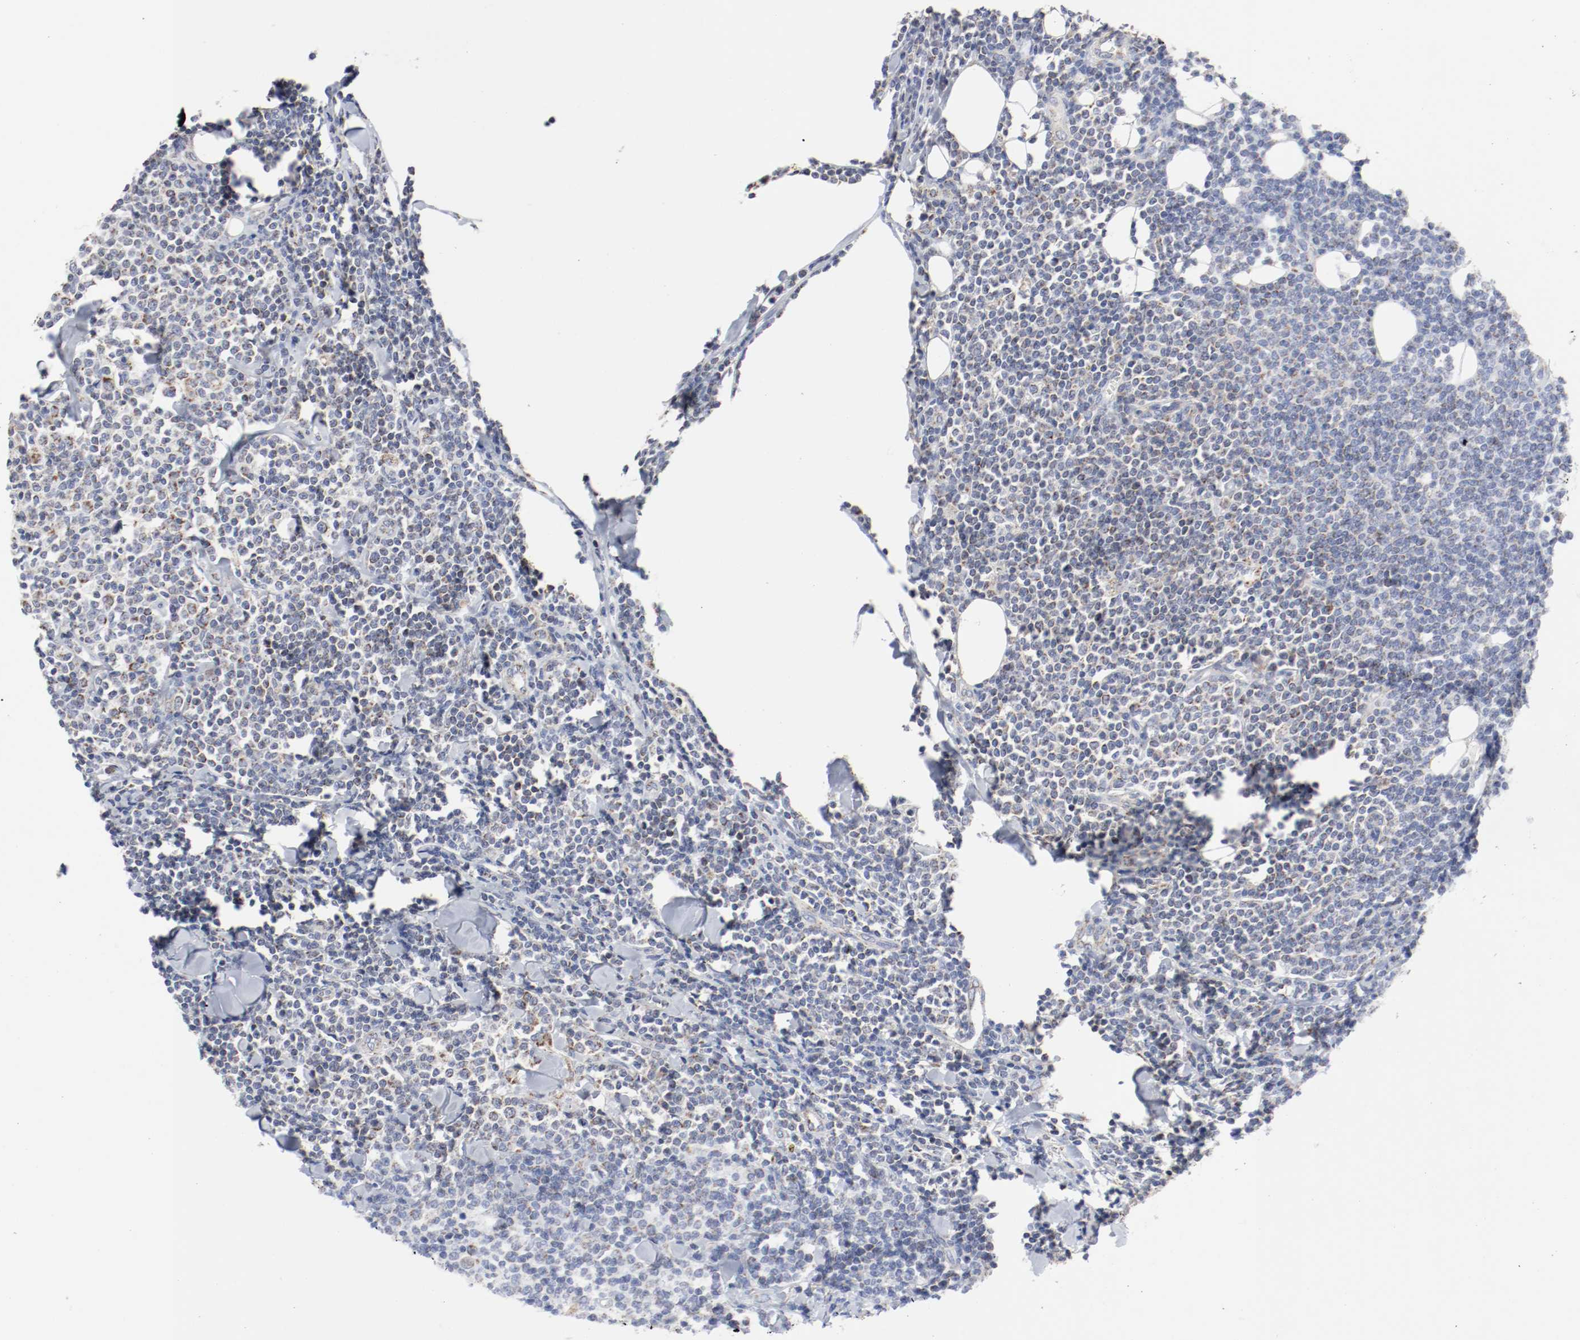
{"staining": {"intensity": "weak", "quantity": "<25%", "location": "cytoplasmic/membranous"}, "tissue": "lymphoma", "cell_type": "Tumor cells", "image_type": "cancer", "snomed": [{"axis": "morphology", "description": "Malignant lymphoma, non-Hodgkin's type, Low grade"}, {"axis": "topography", "description": "Soft tissue"}], "caption": "DAB immunohistochemical staining of human malignant lymphoma, non-Hodgkin's type (low-grade) displays no significant positivity in tumor cells. The staining is performed using DAB brown chromogen with nuclei counter-stained in using hematoxylin.", "gene": "AFG3L2", "patient": {"sex": "male", "age": 92}}